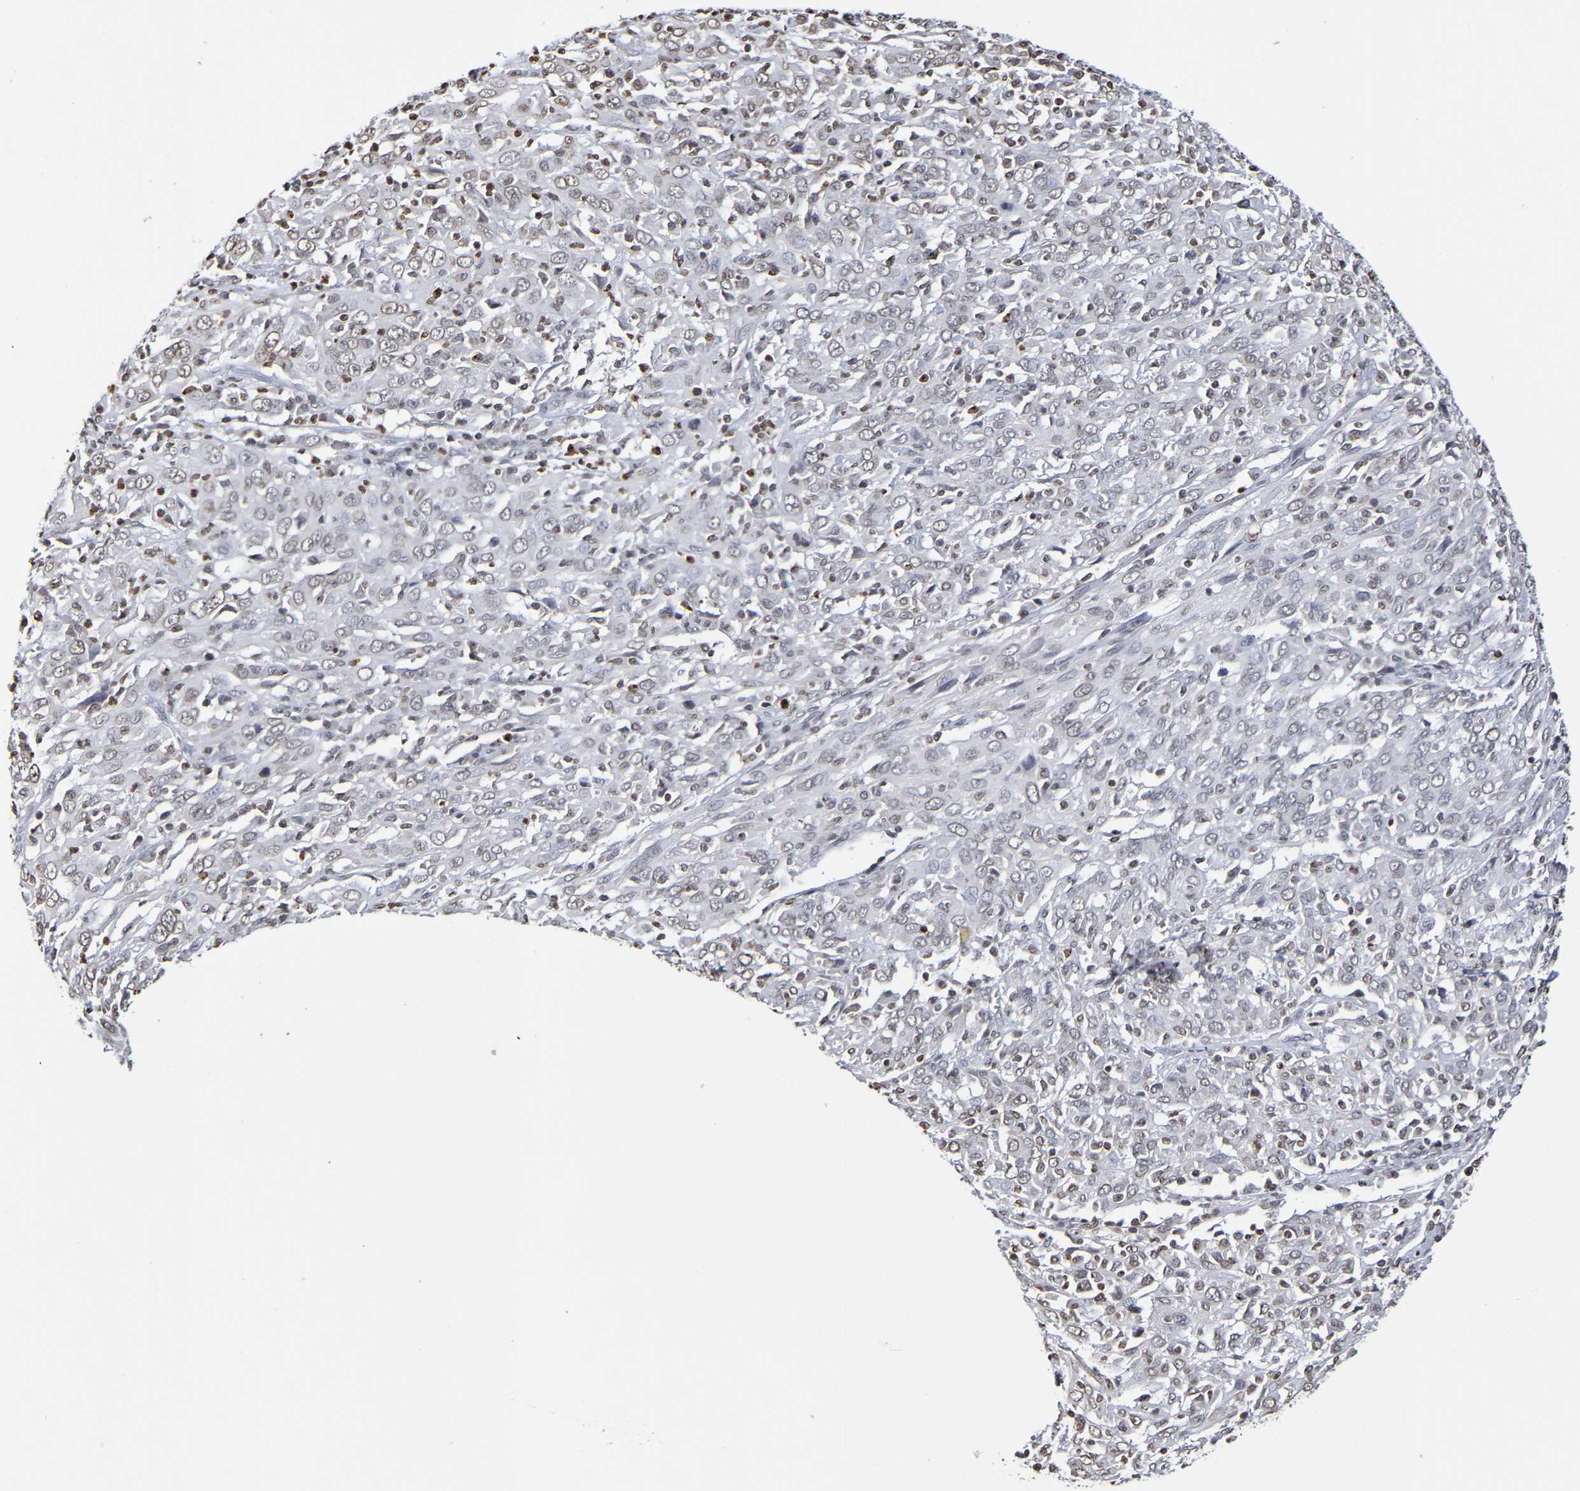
{"staining": {"intensity": "negative", "quantity": "none", "location": "none"}, "tissue": "cervical cancer", "cell_type": "Tumor cells", "image_type": "cancer", "snomed": [{"axis": "morphology", "description": "Squamous cell carcinoma, NOS"}, {"axis": "topography", "description": "Cervix"}], "caption": "DAB (3,3'-diaminobenzidine) immunohistochemical staining of human squamous cell carcinoma (cervical) reveals no significant positivity in tumor cells. (IHC, brightfield microscopy, high magnification).", "gene": "ATF4", "patient": {"sex": "female", "age": 46}}